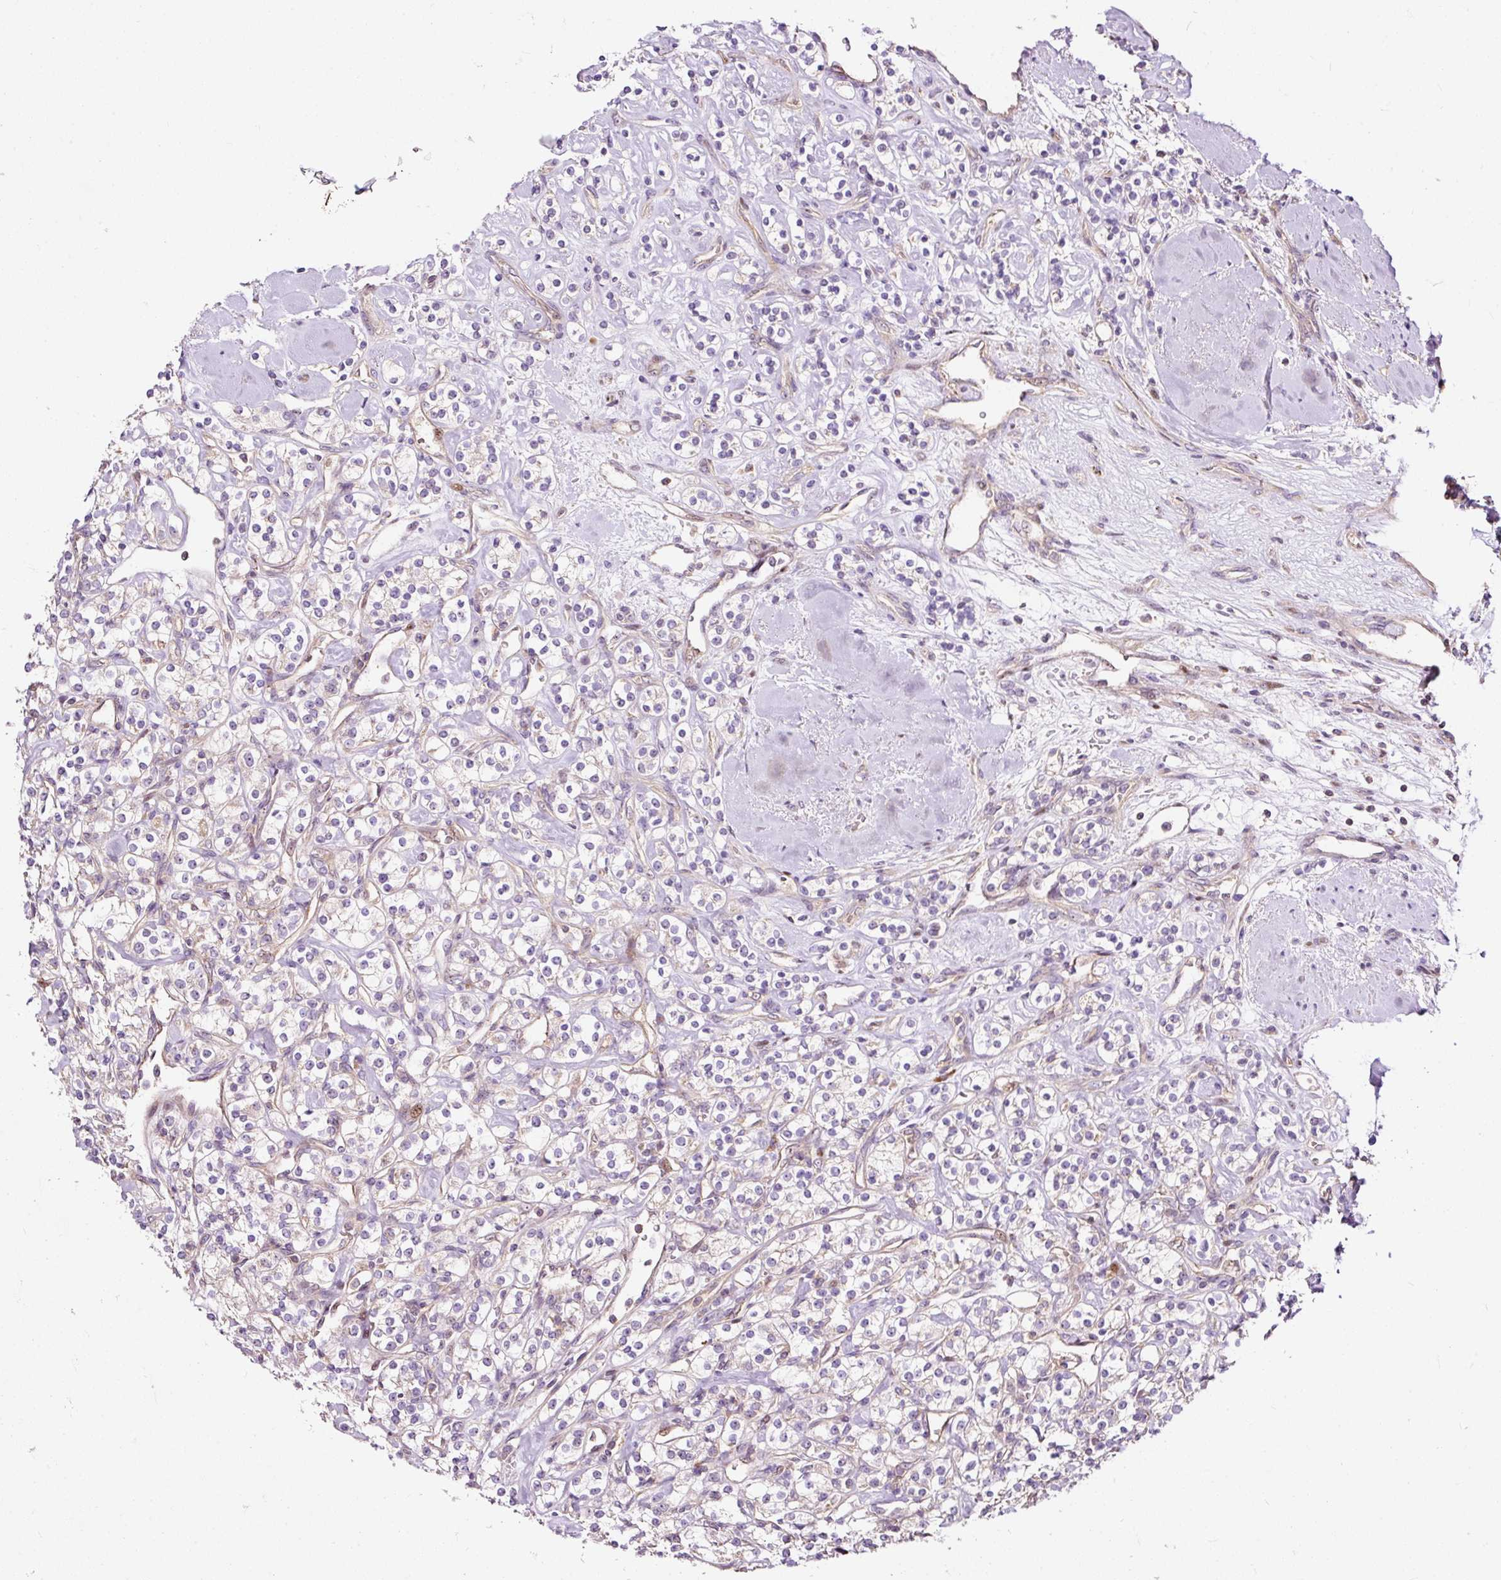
{"staining": {"intensity": "negative", "quantity": "none", "location": "none"}, "tissue": "renal cancer", "cell_type": "Tumor cells", "image_type": "cancer", "snomed": [{"axis": "morphology", "description": "Adenocarcinoma, NOS"}, {"axis": "topography", "description": "Kidney"}], "caption": "An image of renal adenocarcinoma stained for a protein reveals no brown staining in tumor cells.", "gene": "BOLA3", "patient": {"sex": "male", "age": 77}}